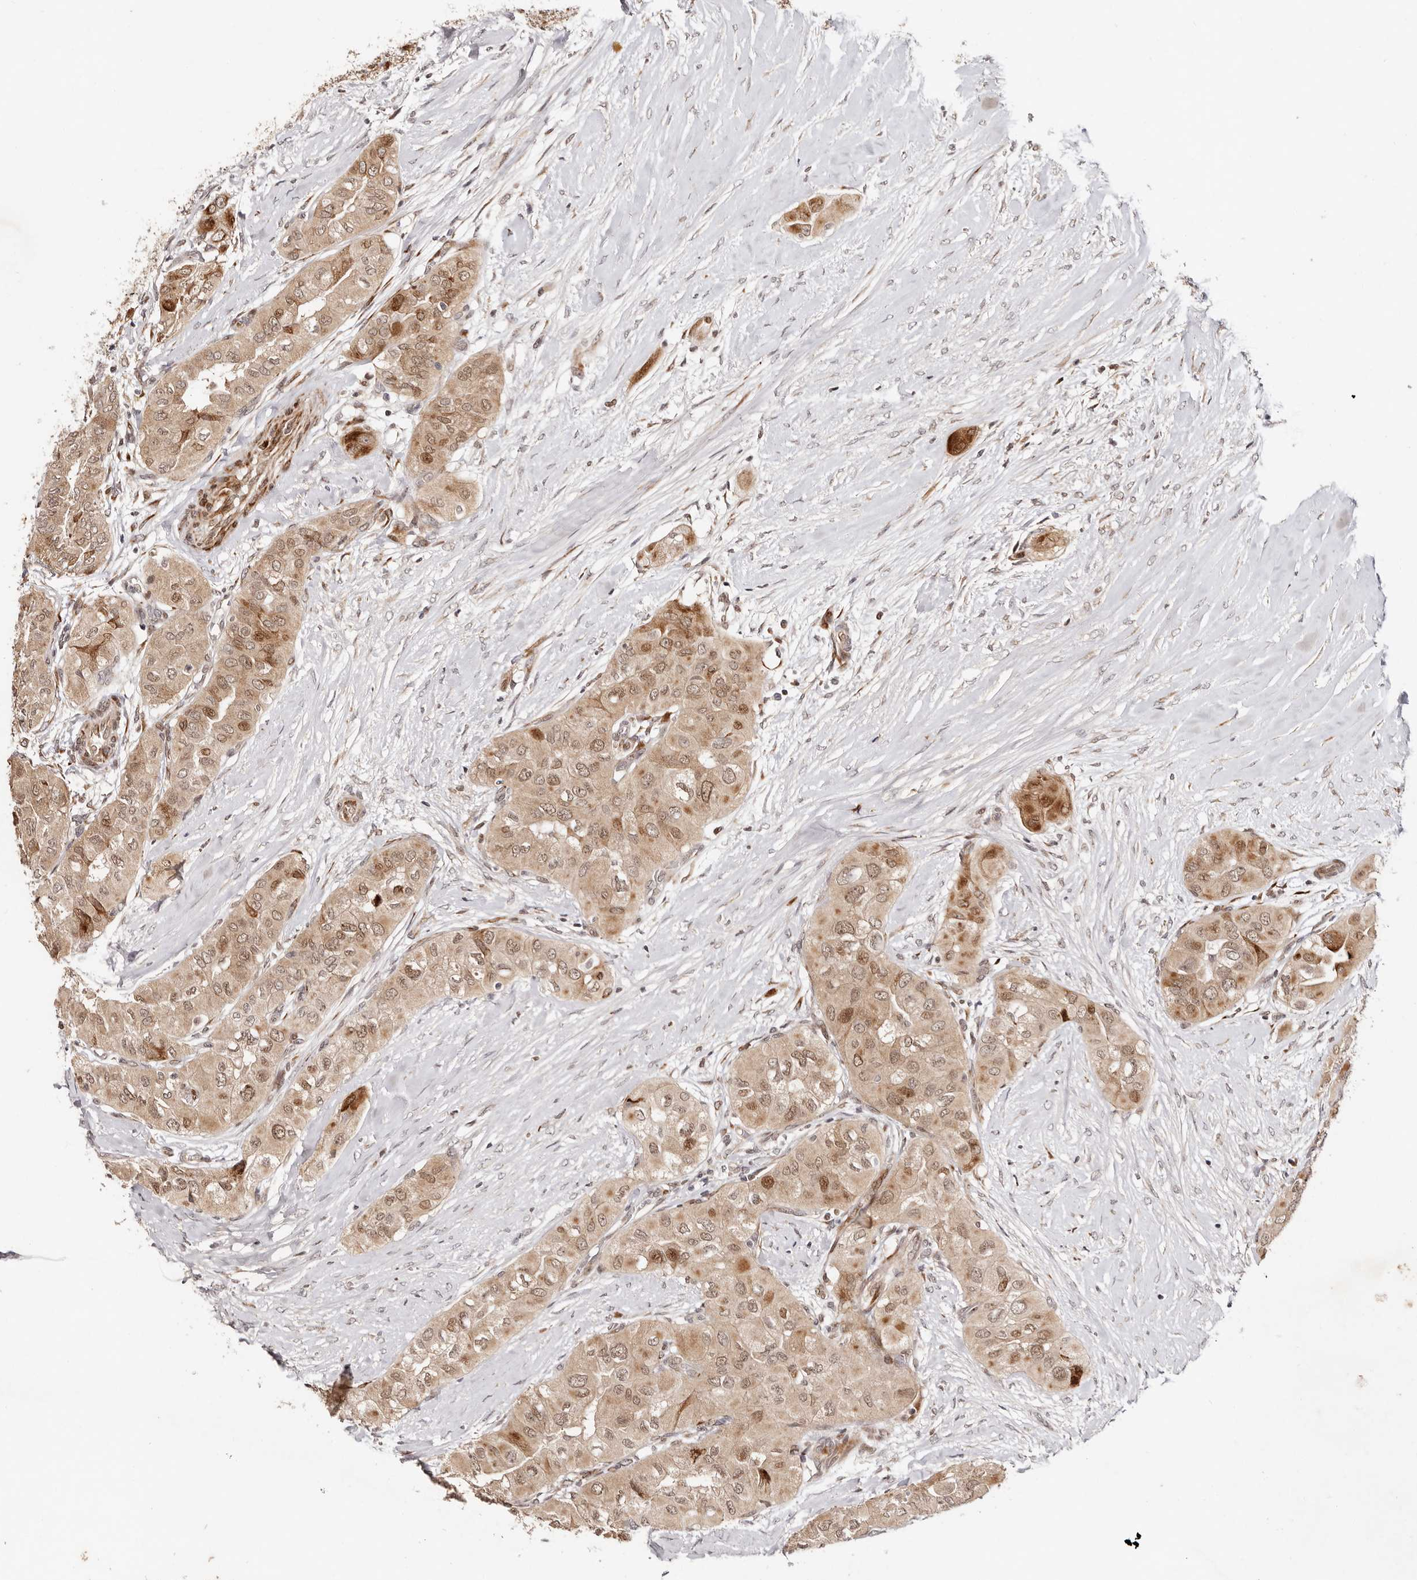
{"staining": {"intensity": "moderate", "quantity": ">75%", "location": "cytoplasmic/membranous,nuclear"}, "tissue": "thyroid cancer", "cell_type": "Tumor cells", "image_type": "cancer", "snomed": [{"axis": "morphology", "description": "Papillary adenocarcinoma, NOS"}, {"axis": "topography", "description": "Thyroid gland"}], "caption": "Tumor cells demonstrate medium levels of moderate cytoplasmic/membranous and nuclear expression in about >75% of cells in human thyroid cancer (papillary adenocarcinoma). Nuclei are stained in blue.", "gene": "BCL2L15", "patient": {"sex": "female", "age": 59}}